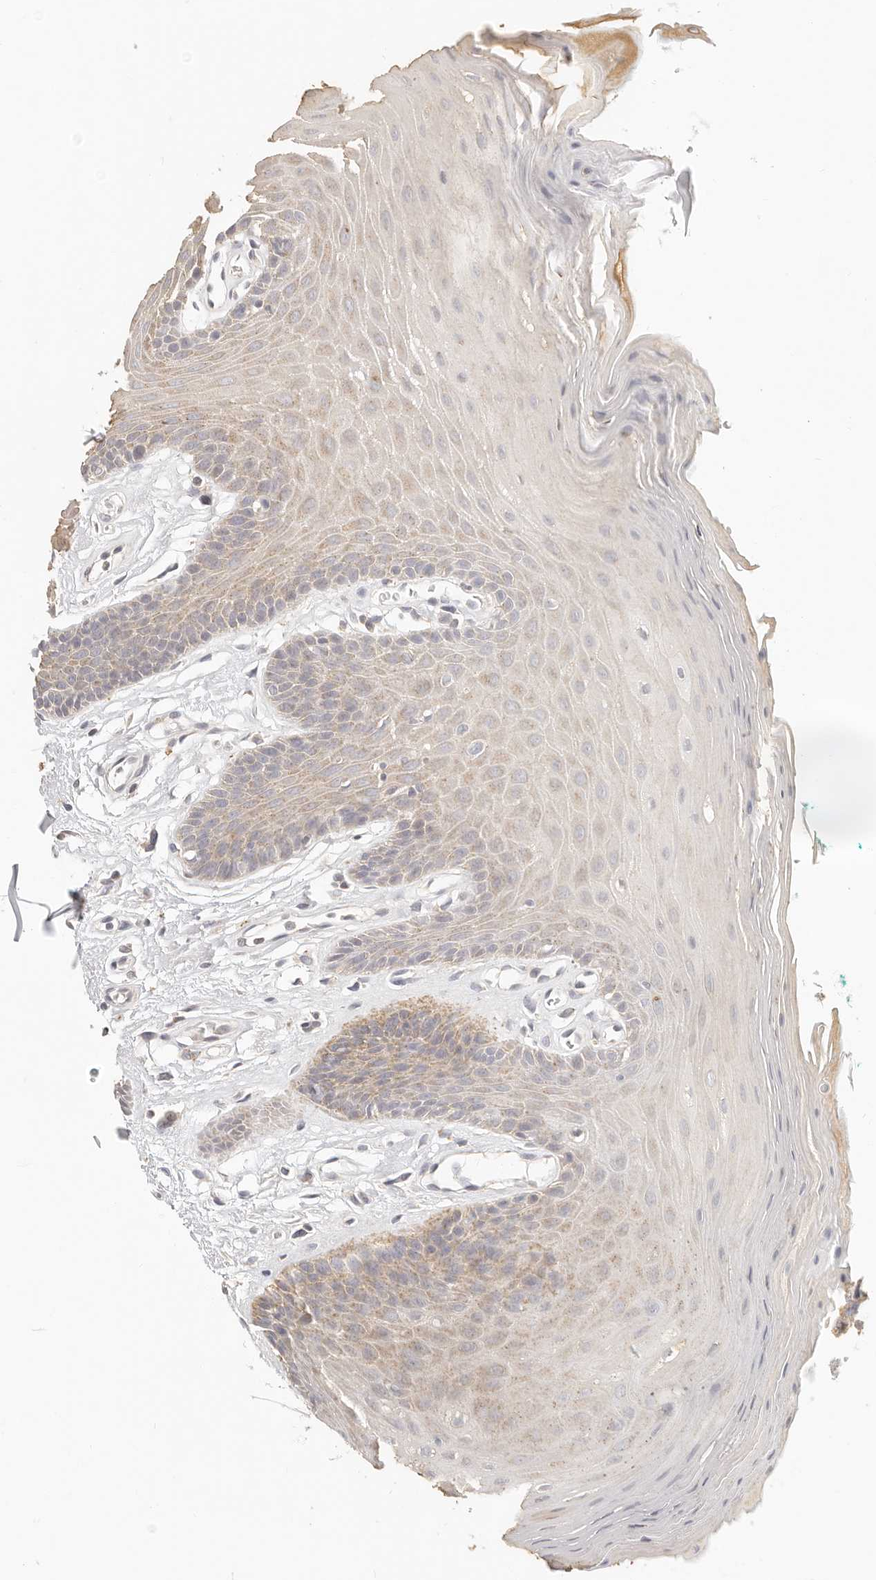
{"staining": {"intensity": "weak", "quantity": "25%-75%", "location": "cytoplasmic/membranous"}, "tissue": "oral mucosa", "cell_type": "Squamous epithelial cells", "image_type": "normal", "snomed": [{"axis": "morphology", "description": "Normal tissue, NOS"}, {"axis": "morphology", "description": "Squamous cell carcinoma, NOS"}, {"axis": "topography", "description": "Skeletal muscle"}, {"axis": "topography", "description": "Adipose tissue"}, {"axis": "topography", "description": "Vascular tissue"}, {"axis": "topography", "description": "Oral tissue"}, {"axis": "topography", "description": "Peripheral nerve tissue"}, {"axis": "topography", "description": "Head-Neck"}], "caption": "This micrograph displays normal oral mucosa stained with IHC to label a protein in brown. The cytoplasmic/membranous of squamous epithelial cells show weak positivity for the protein. Nuclei are counter-stained blue.", "gene": "CNMD", "patient": {"sex": "male", "age": 71}}